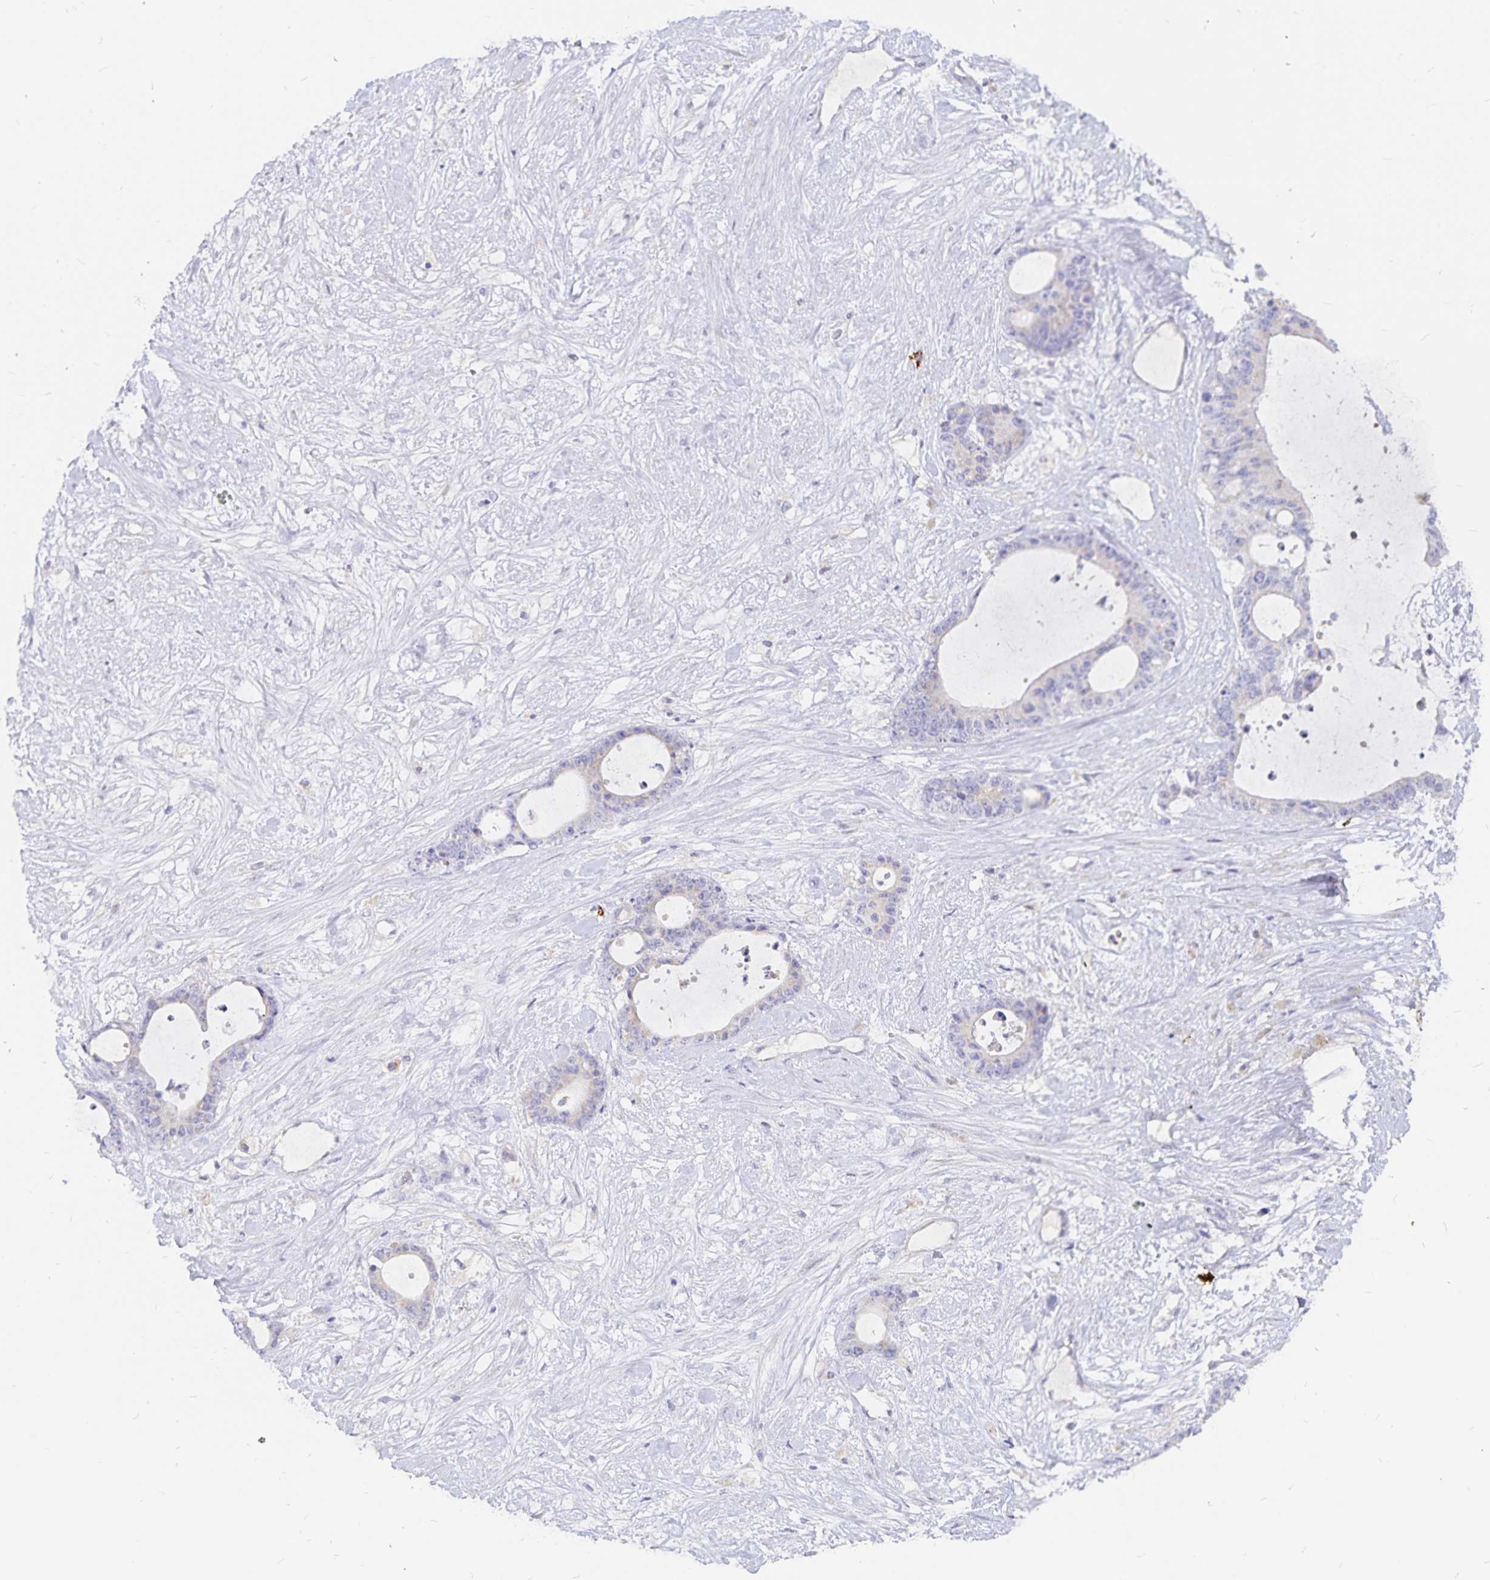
{"staining": {"intensity": "negative", "quantity": "none", "location": "none"}, "tissue": "liver cancer", "cell_type": "Tumor cells", "image_type": "cancer", "snomed": [{"axis": "morphology", "description": "Normal tissue, NOS"}, {"axis": "morphology", "description": "Cholangiocarcinoma"}, {"axis": "topography", "description": "Liver"}, {"axis": "topography", "description": "Peripheral nerve tissue"}], "caption": "Immunohistochemical staining of human liver cancer exhibits no significant expression in tumor cells.", "gene": "PKHD1", "patient": {"sex": "female", "age": 73}}